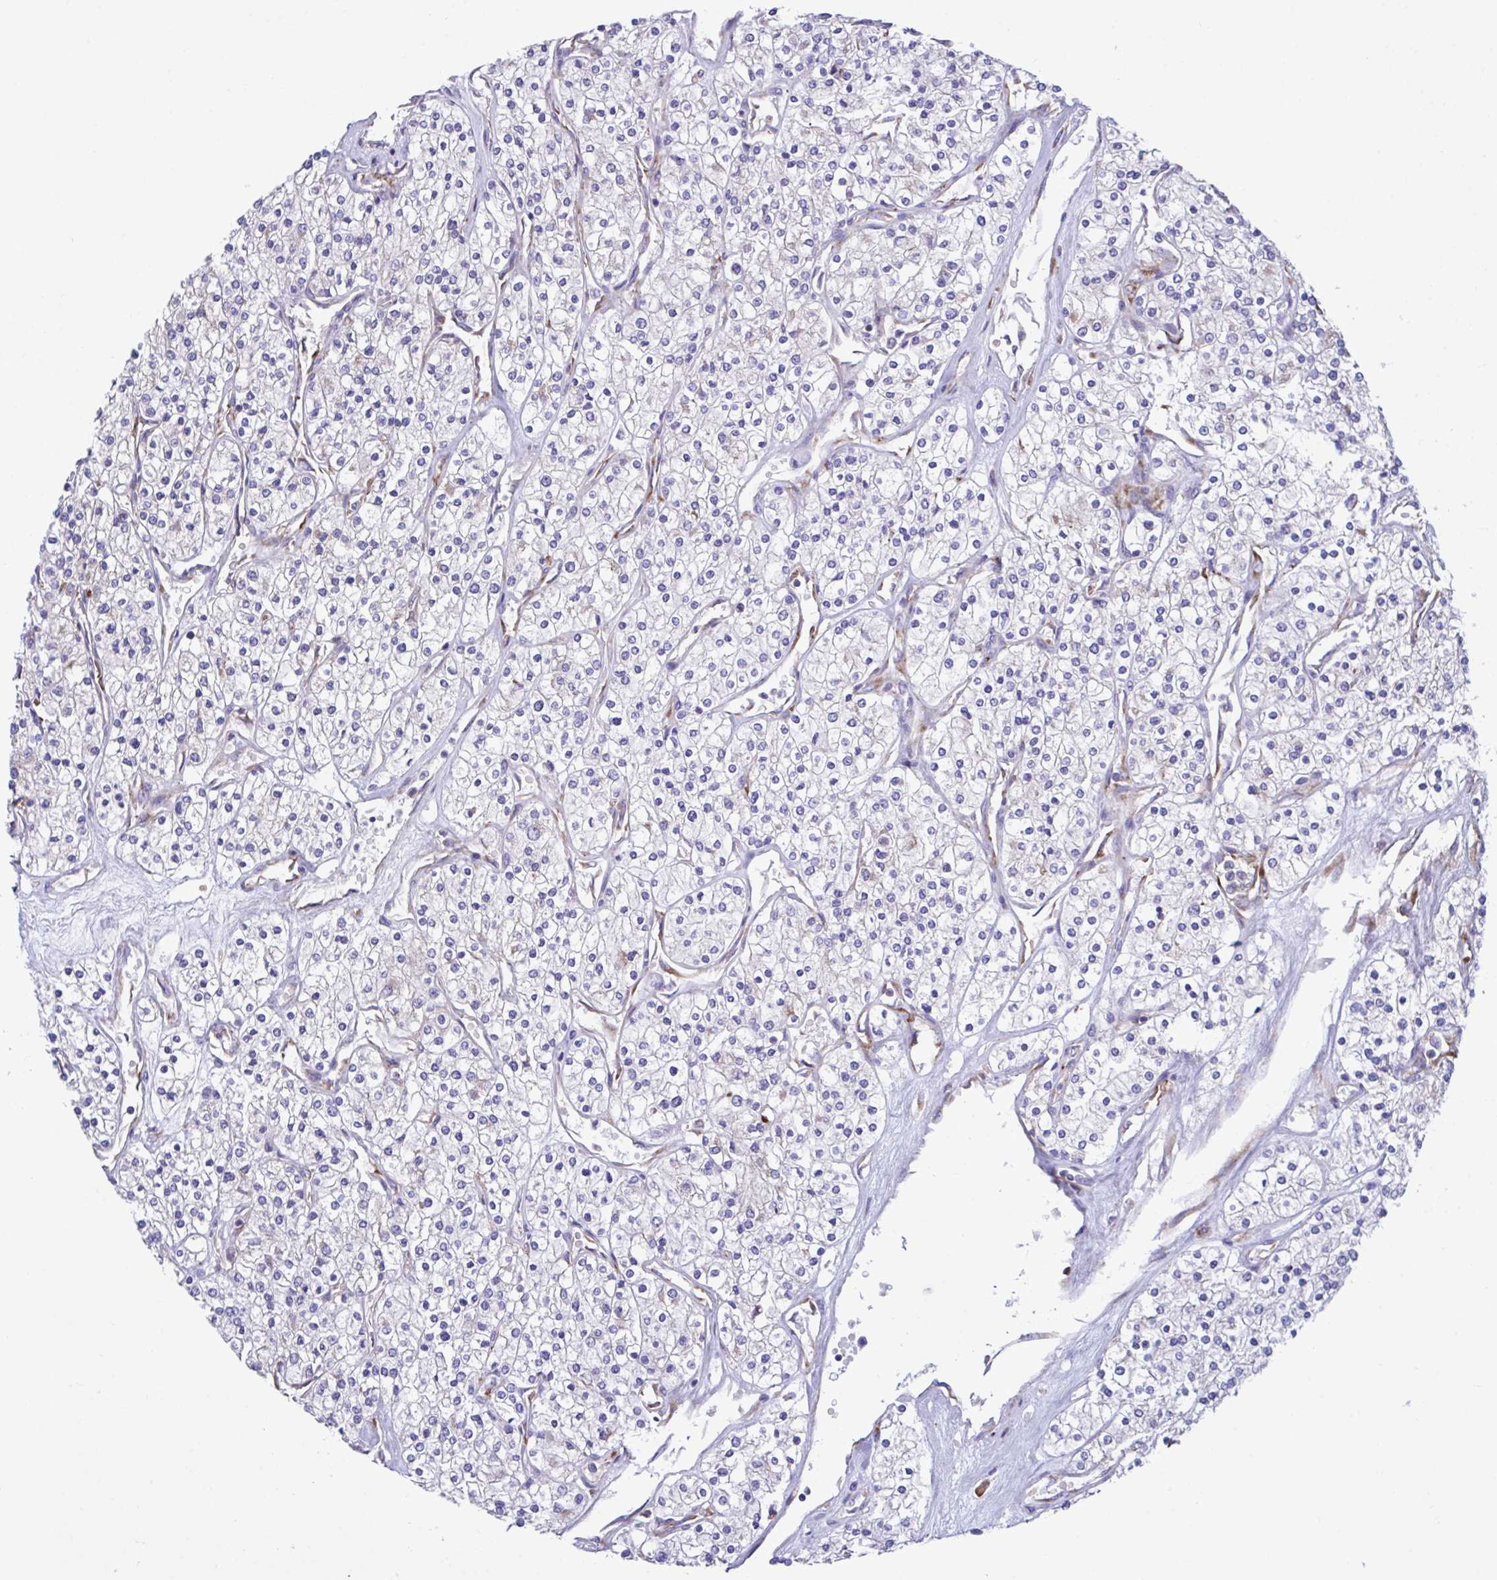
{"staining": {"intensity": "negative", "quantity": "none", "location": "none"}, "tissue": "renal cancer", "cell_type": "Tumor cells", "image_type": "cancer", "snomed": [{"axis": "morphology", "description": "Adenocarcinoma, NOS"}, {"axis": "topography", "description": "Kidney"}], "caption": "This histopathology image is of adenocarcinoma (renal) stained with immunohistochemistry (IHC) to label a protein in brown with the nuclei are counter-stained blue. There is no expression in tumor cells.", "gene": "RPS15", "patient": {"sex": "male", "age": 80}}